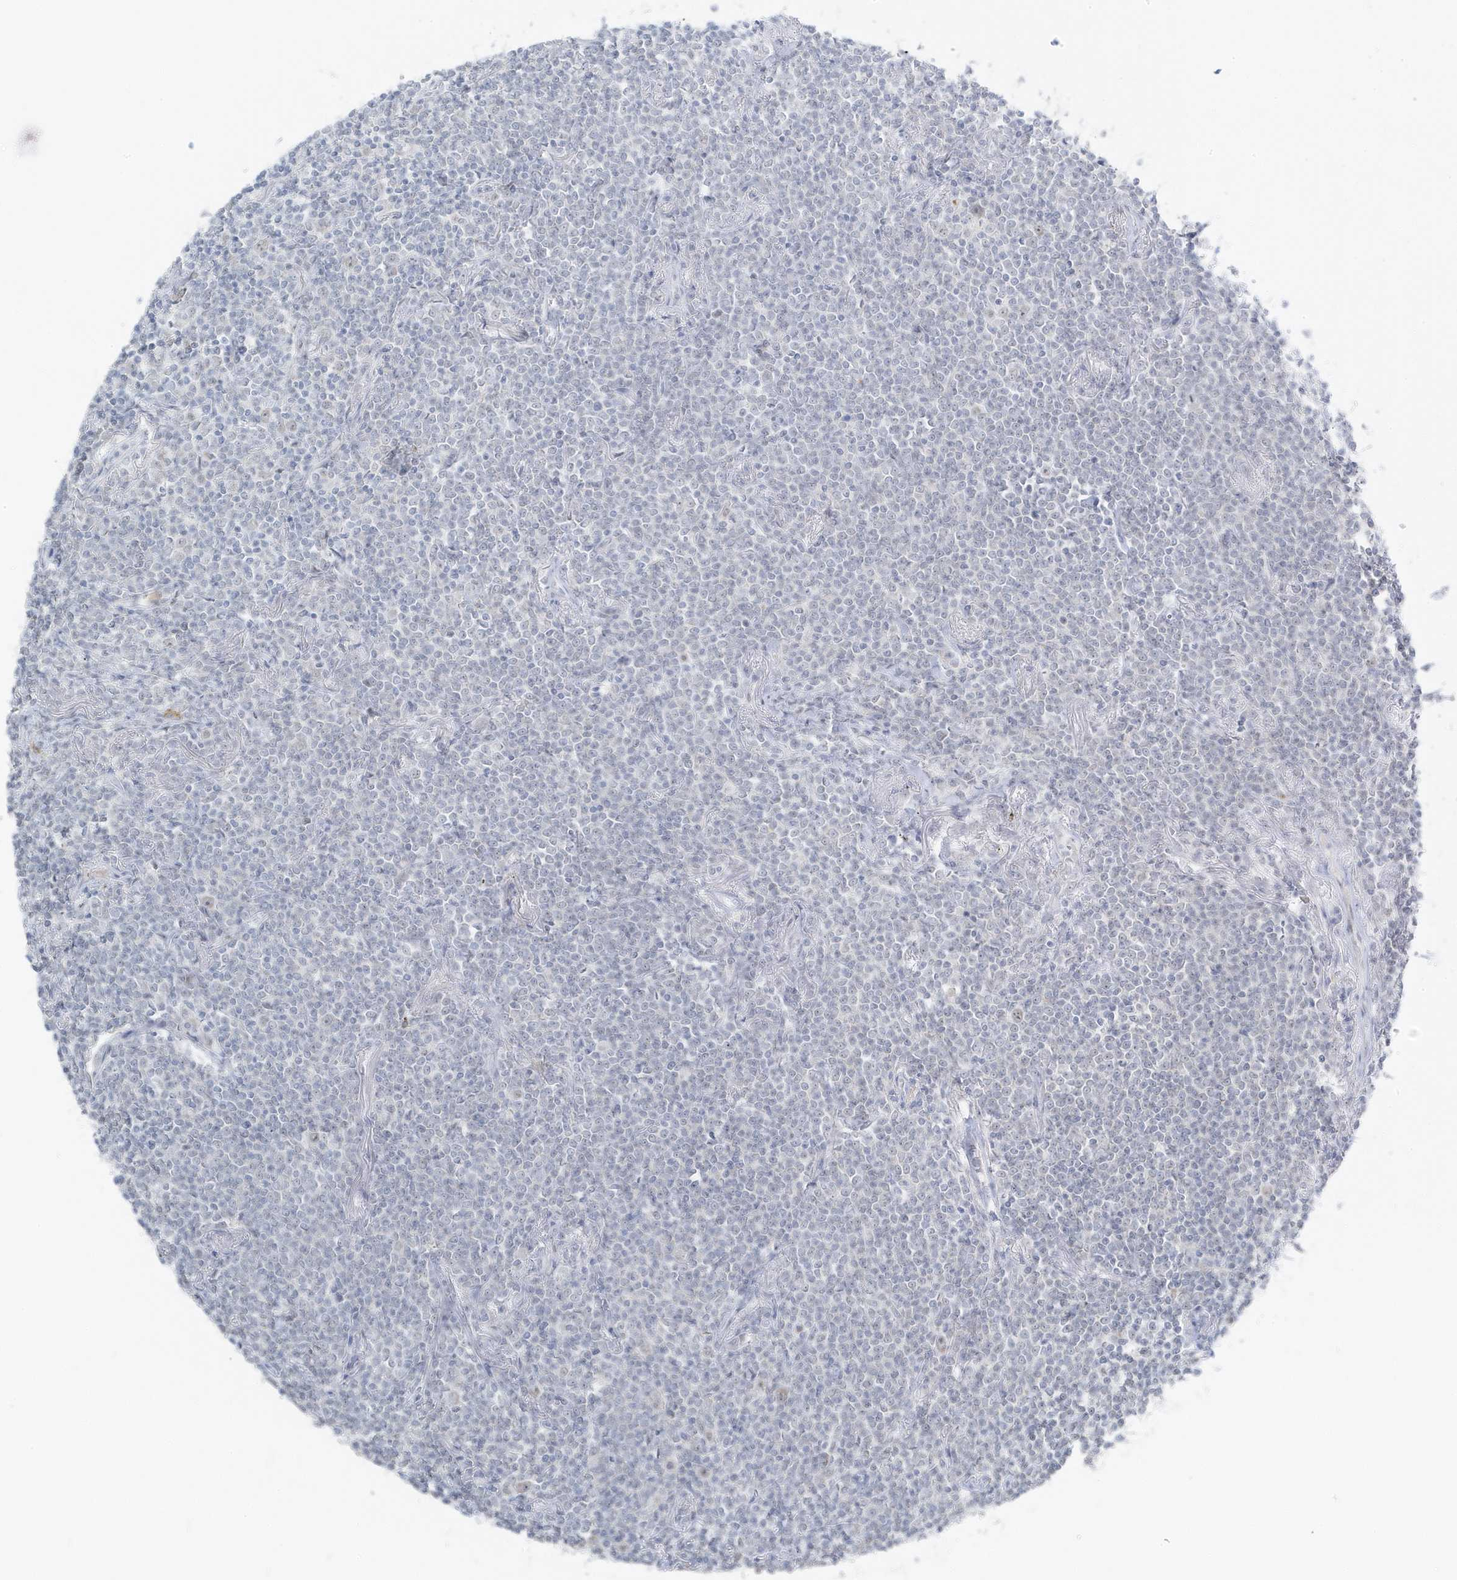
{"staining": {"intensity": "negative", "quantity": "none", "location": "none"}, "tissue": "lymphoma", "cell_type": "Tumor cells", "image_type": "cancer", "snomed": [{"axis": "morphology", "description": "Malignant lymphoma, non-Hodgkin's type, Low grade"}, {"axis": "topography", "description": "Lung"}], "caption": "Immunohistochemistry micrograph of neoplastic tissue: human low-grade malignant lymphoma, non-Hodgkin's type stained with DAB (3,3'-diaminobenzidine) demonstrates no significant protein staining in tumor cells. Nuclei are stained in blue.", "gene": "TSEN15", "patient": {"sex": "female", "age": 71}}